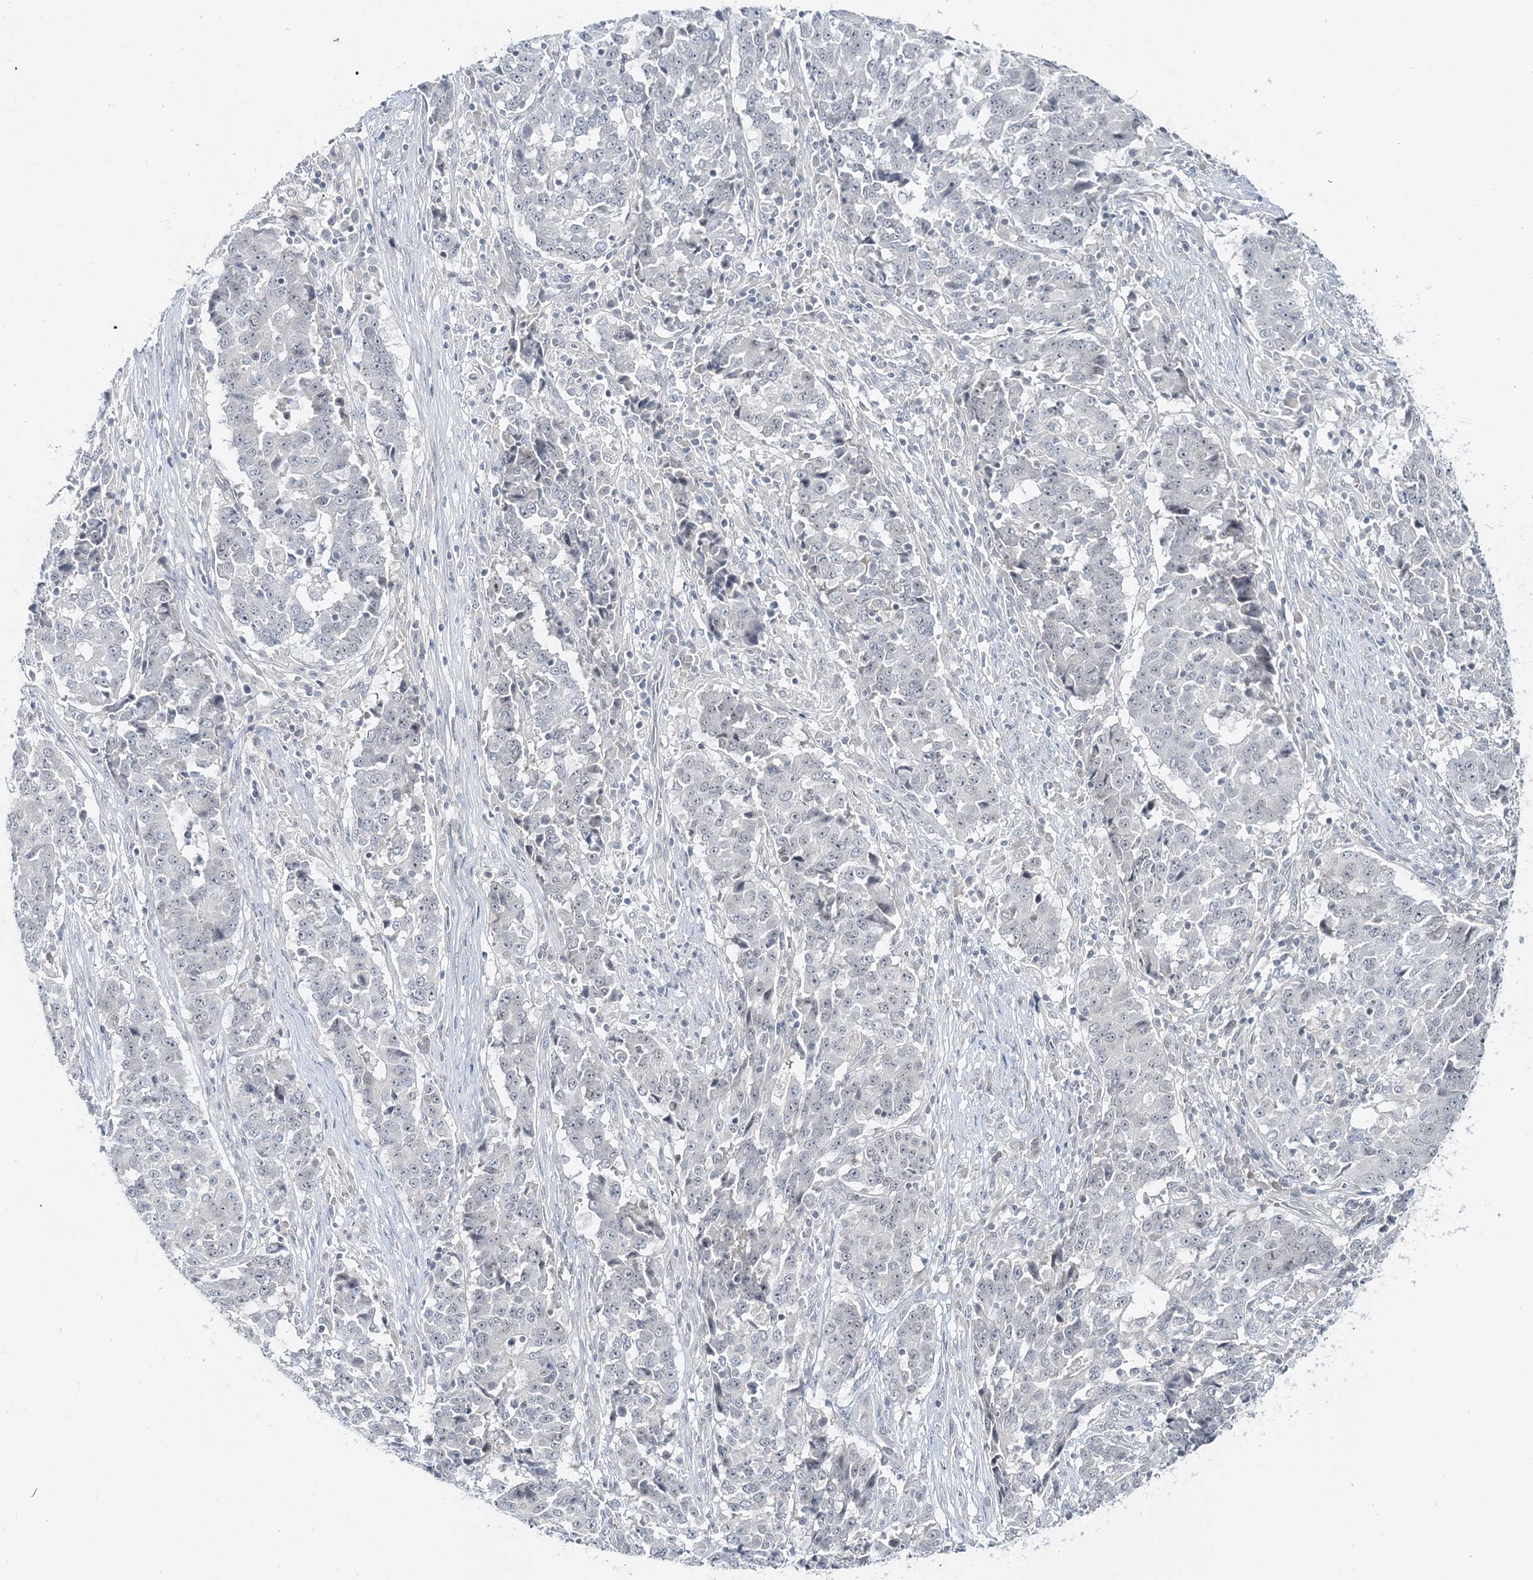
{"staining": {"intensity": "negative", "quantity": "none", "location": "none"}, "tissue": "stomach cancer", "cell_type": "Tumor cells", "image_type": "cancer", "snomed": [{"axis": "morphology", "description": "Adenocarcinoma, NOS"}, {"axis": "topography", "description": "Stomach"}], "caption": "Immunohistochemistry micrograph of human stomach cancer (adenocarcinoma) stained for a protein (brown), which displays no staining in tumor cells. The staining was performed using DAB (3,3'-diaminobenzidine) to visualize the protein expression in brown, while the nuclei were stained in blue with hematoxylin (Magnification: 20x).", "gene": "LEXM", "patient": {"sex": "male", "age": 59}}